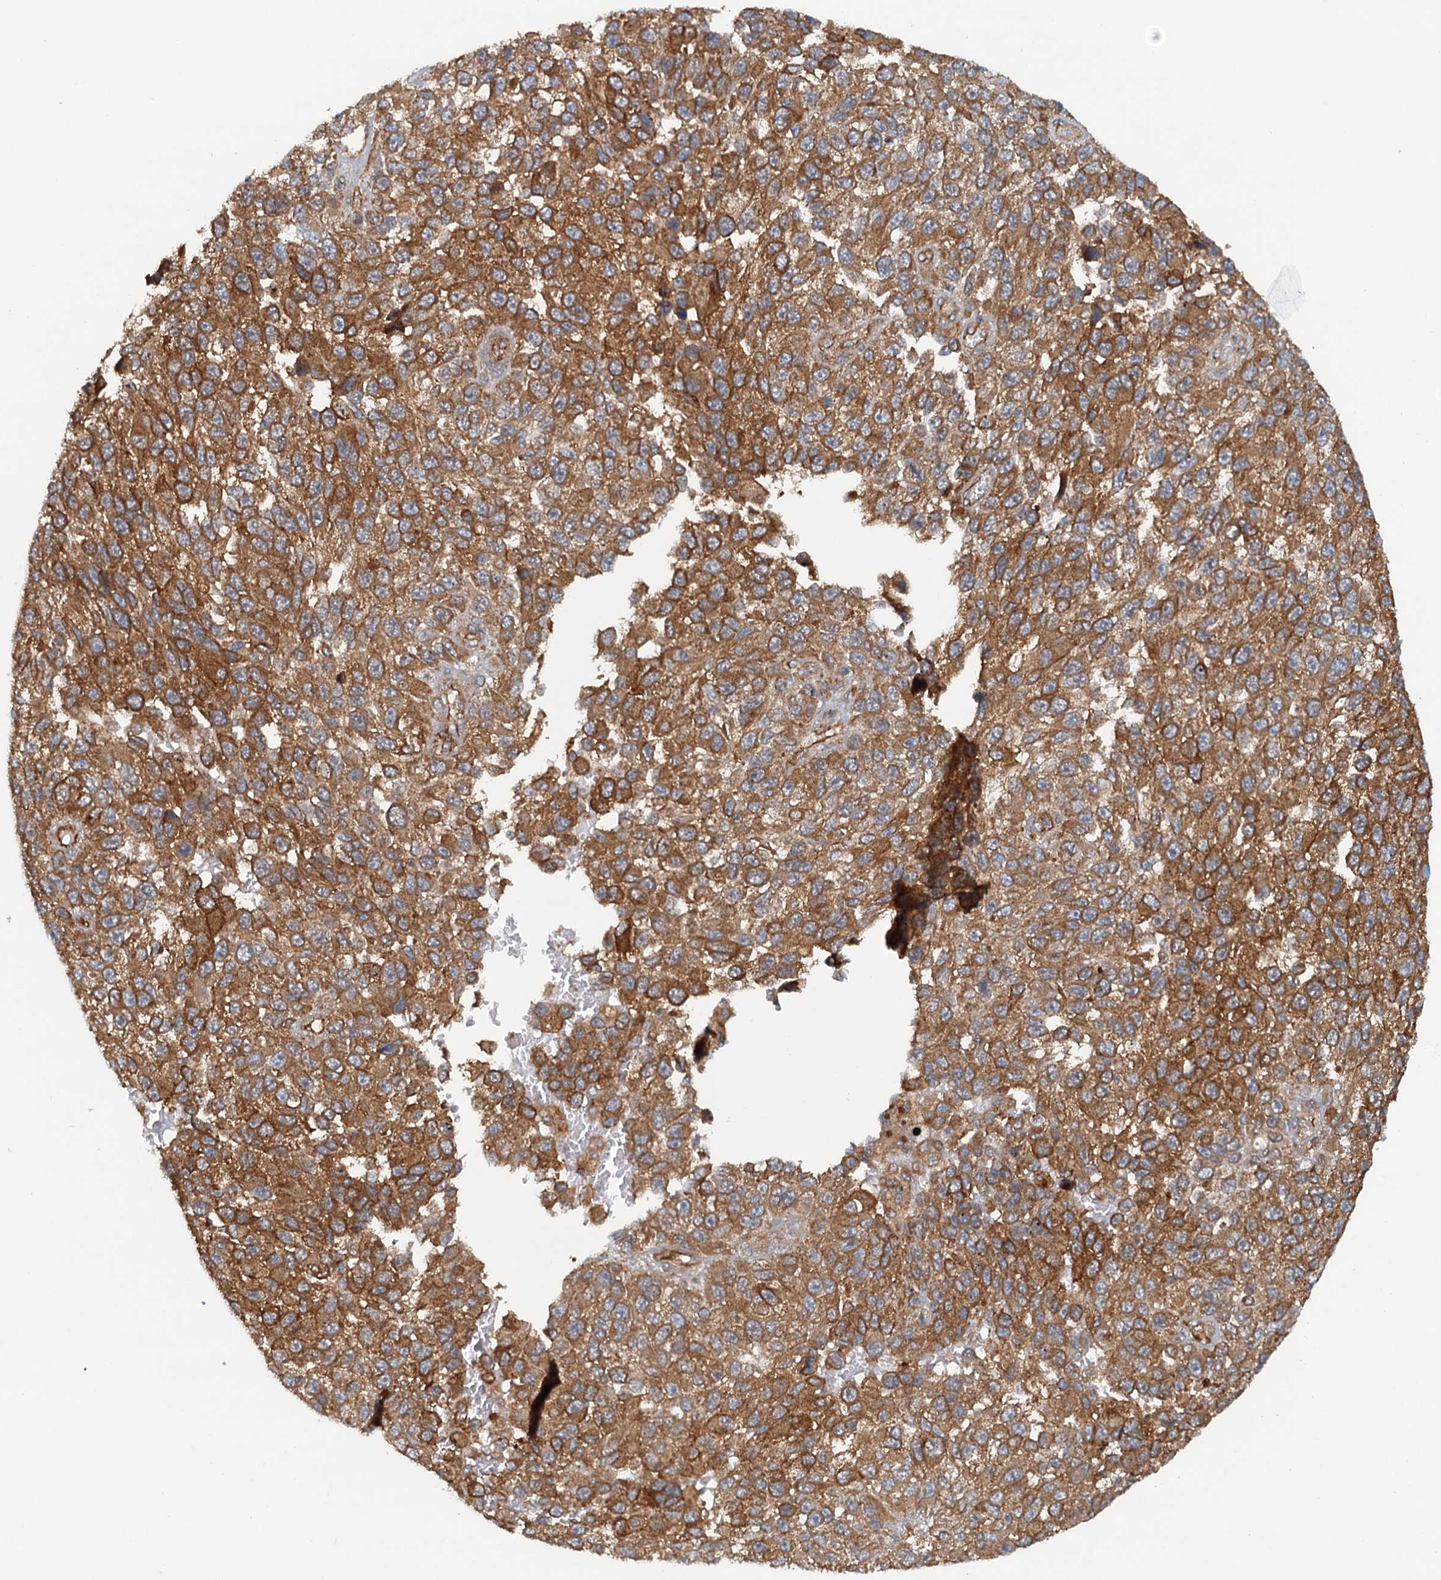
{"staining": {"intensity": "moderate", "quantity": ">75%", "location": "cytoplasmic/membranous"}, "tissue": "melanoma", "cell_type": "Tumor cells", "image_type": "cancer", "snomed": [{"axis": "morphology", "description": "Normal tissue, NOS"}, {"axis": "morphology", "description": "Malignant melanoma, NOS"}, {"axis": "topography", "description": "Skin"}], "caption": "This is a photomicrograph of immunohistochemistry staining of melanoma, which shows moderate positivity in the cytoplasmic/membranous of tumor cells.", "gene": "NIPAL3", "patient": {"sex": "female", "age": 96}}